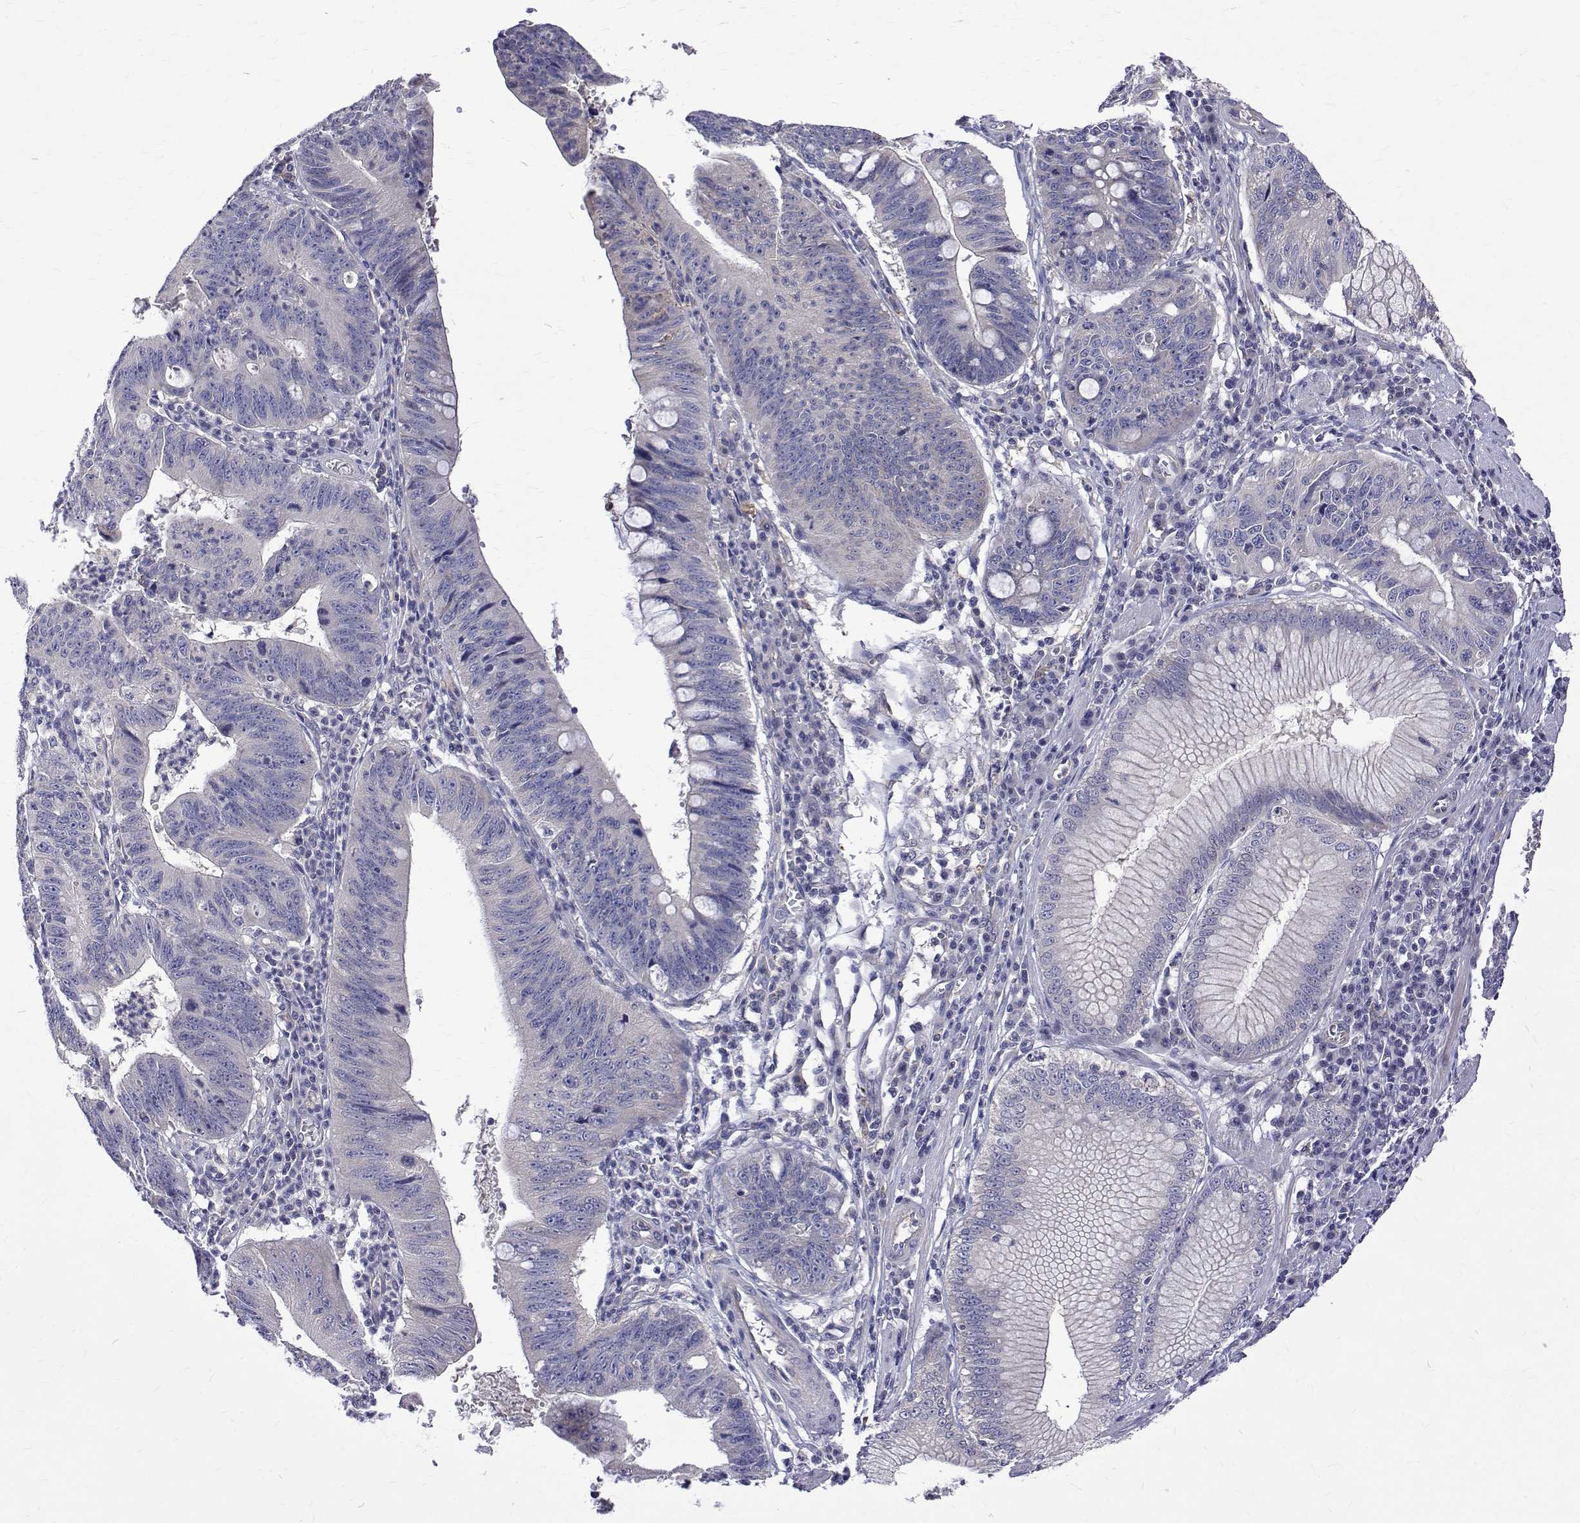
{"staining": {"intensity": "negative", "quantity": "none", "location": "none"}, "tissue": "stomach cancer", "cell_type": "Tumor cells", "image_type": "cancer", "snomed": [{"axis": "morphology", "description": "Adenocarcinoma, NOS"}, {"axis": "topography", "description": "Stomach"}], "caption": "This is a photomicrograph of immunohistochemistry staining of stomach cancer (adenocarcinoma), which shows no staining in tumor cells.", "gene": "PADI1", "patient": {"sex": "male", "age": 59}}